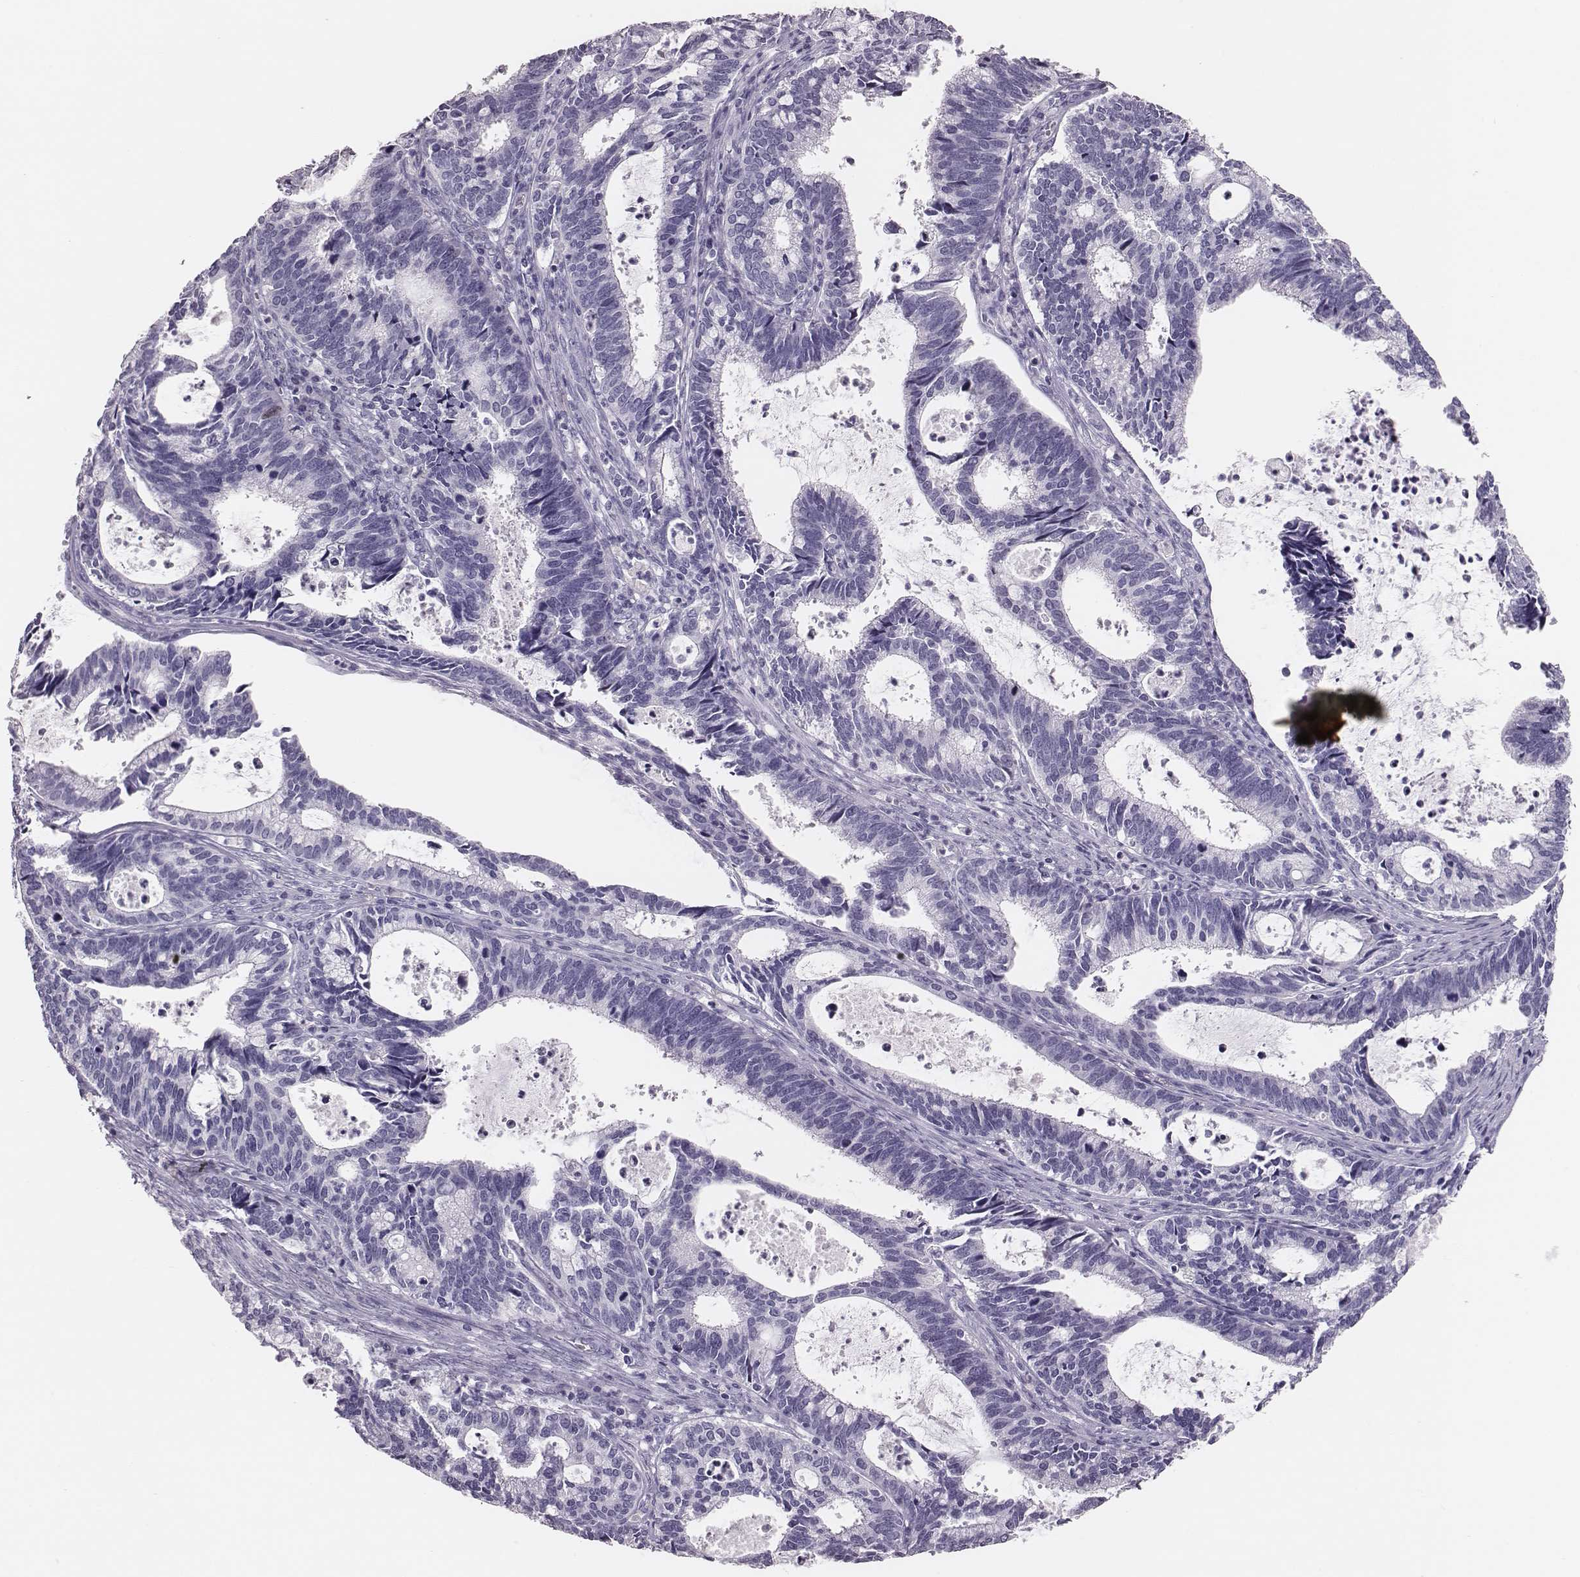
{"staining": {"intensity": "negative", "quantity": "none", "location": "none"}, "tissue": "cervical cancer", "cell_type": "Tumor cells", "image_type": "cancer", "snomed": [{"axis": "morphology", "description": "Adenocarcinoma, NOS"}, {"axis": "topography", "description": "Cervix"}], "caption": "Adenocarcinoma (cervical) was stained to show a protein in brown. There is no significant positivity in tumor cells. Brightfield microscopy of IHC stained with DAB (brown) and hematoxylin (blue), captured at high magnification.", "gene": "H1-6", "patient": {"sex": "female", "age": 42}}